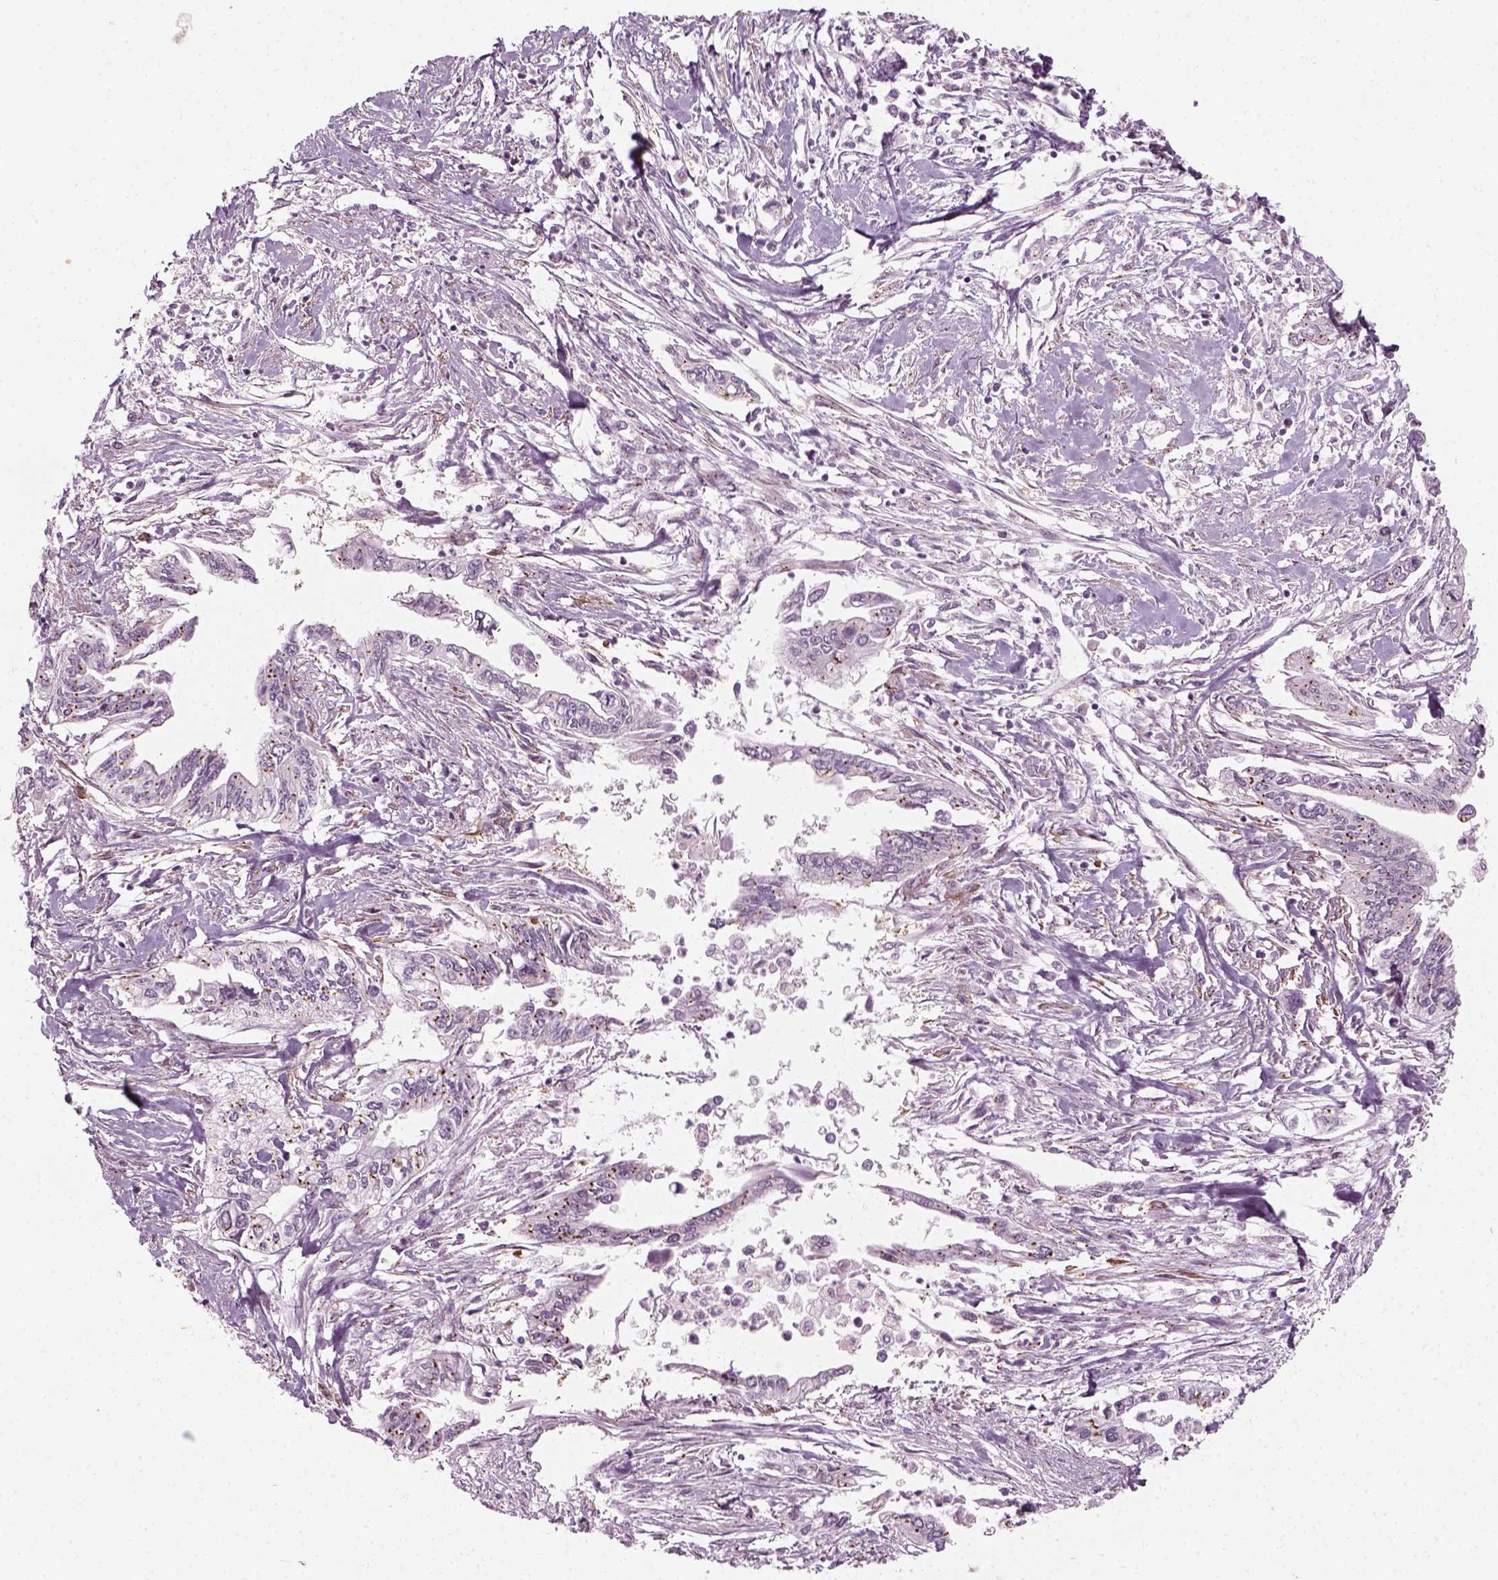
{"staining": {"intensity": "negative", "quantity": "none", "location": "none"}, "tissue": "pancreatic cancer", "cell_type": "Tumor cells", "image_type": "cancer", "snomed": [{"axis": "morphology", "description": "Adenocarcinoma, NOS"}, {"axis": "topography", "description": "Pancreas"}], "caption": "IHC of human adenocarcinoma (pancreatic) displays no staining in tumor cells.", "gene": "MLIP", "patient": {"sex": "male", "age": 60}}